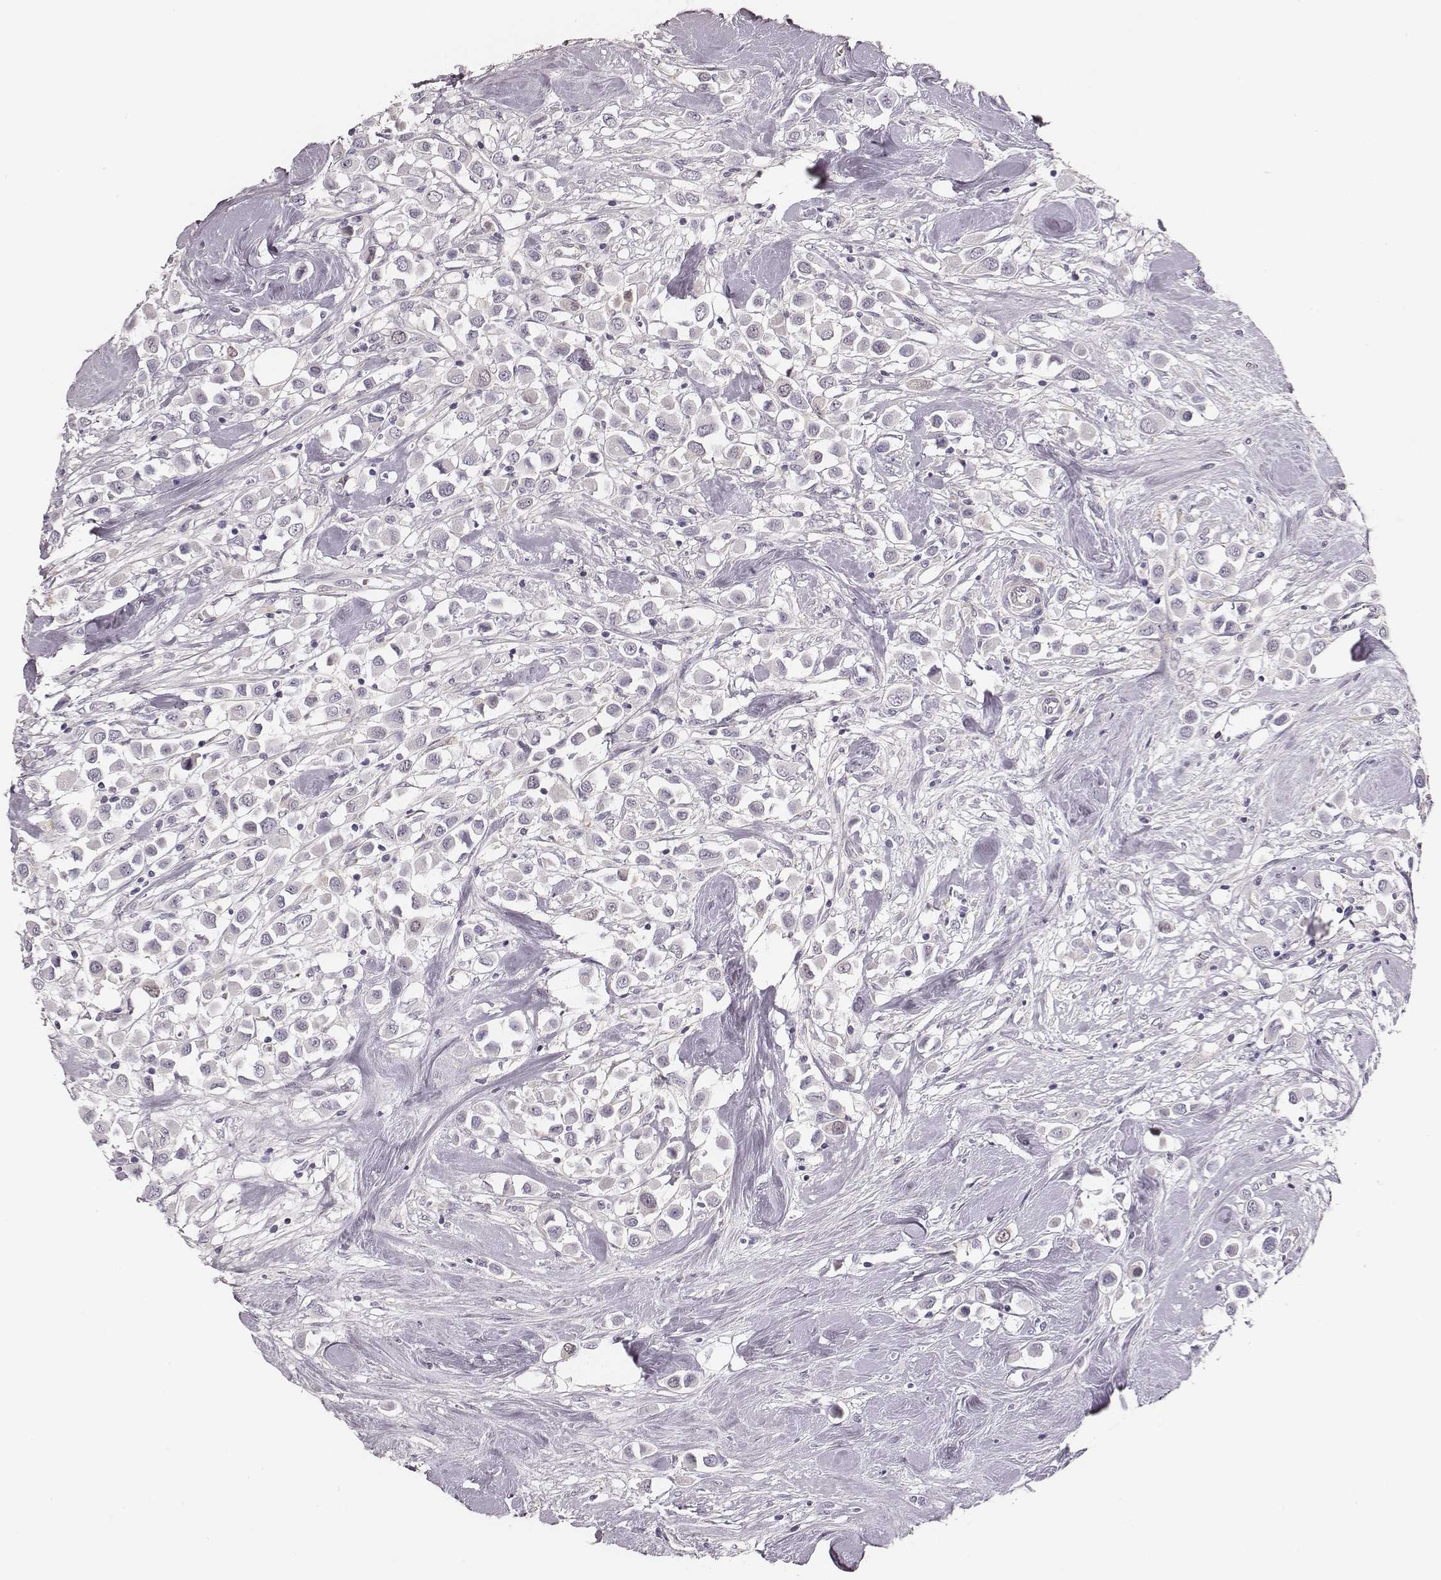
{"staining": {"intensity": "negative", "quantity": "none", "location": "none"}, "tissue": "breast cancer", "cell_type": "Tumor cells", "image_type": "cancer", "snomed": [{"axis": "morphology", "description": "Duct carcinoma"}, {"axis": "topography", "description": "Breast"}], "caption": "DAB immunohistochemical staining of breast cancer (invasive ductal carcinoma) reveals no significant positivity in tumor cells. Nuclei are stained in blue.", "gene": "PBK", "patient": {"sex": "female", "age": 61}}